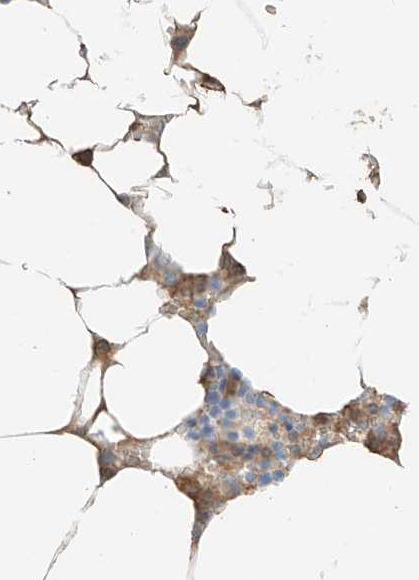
{"staining": {"intensity": "moderate", "quantity": "25%-75%", "location": "cytoplasmic/membranous"}, "tissue": "bone marrow", "cell_type": "Hematopoietic cells", "image_type": "normal", "snomed": [{"axis": "morphology", "description": "Normal tissue, NOS"}, {"axis": "topography", "description": "Bone marrow"}], "caption": "Protein staining of benign bone marrow exhibits moderate cytoplasmic/membranous expression in about 25%-75% of hematopoietic cells. (Stains: DAB in brown, nuclei in blue, Microscopy: brightfield microscopy at high magnification).", "gene": "RFTN2", "patient": {"sex": "male", "age": 70}}